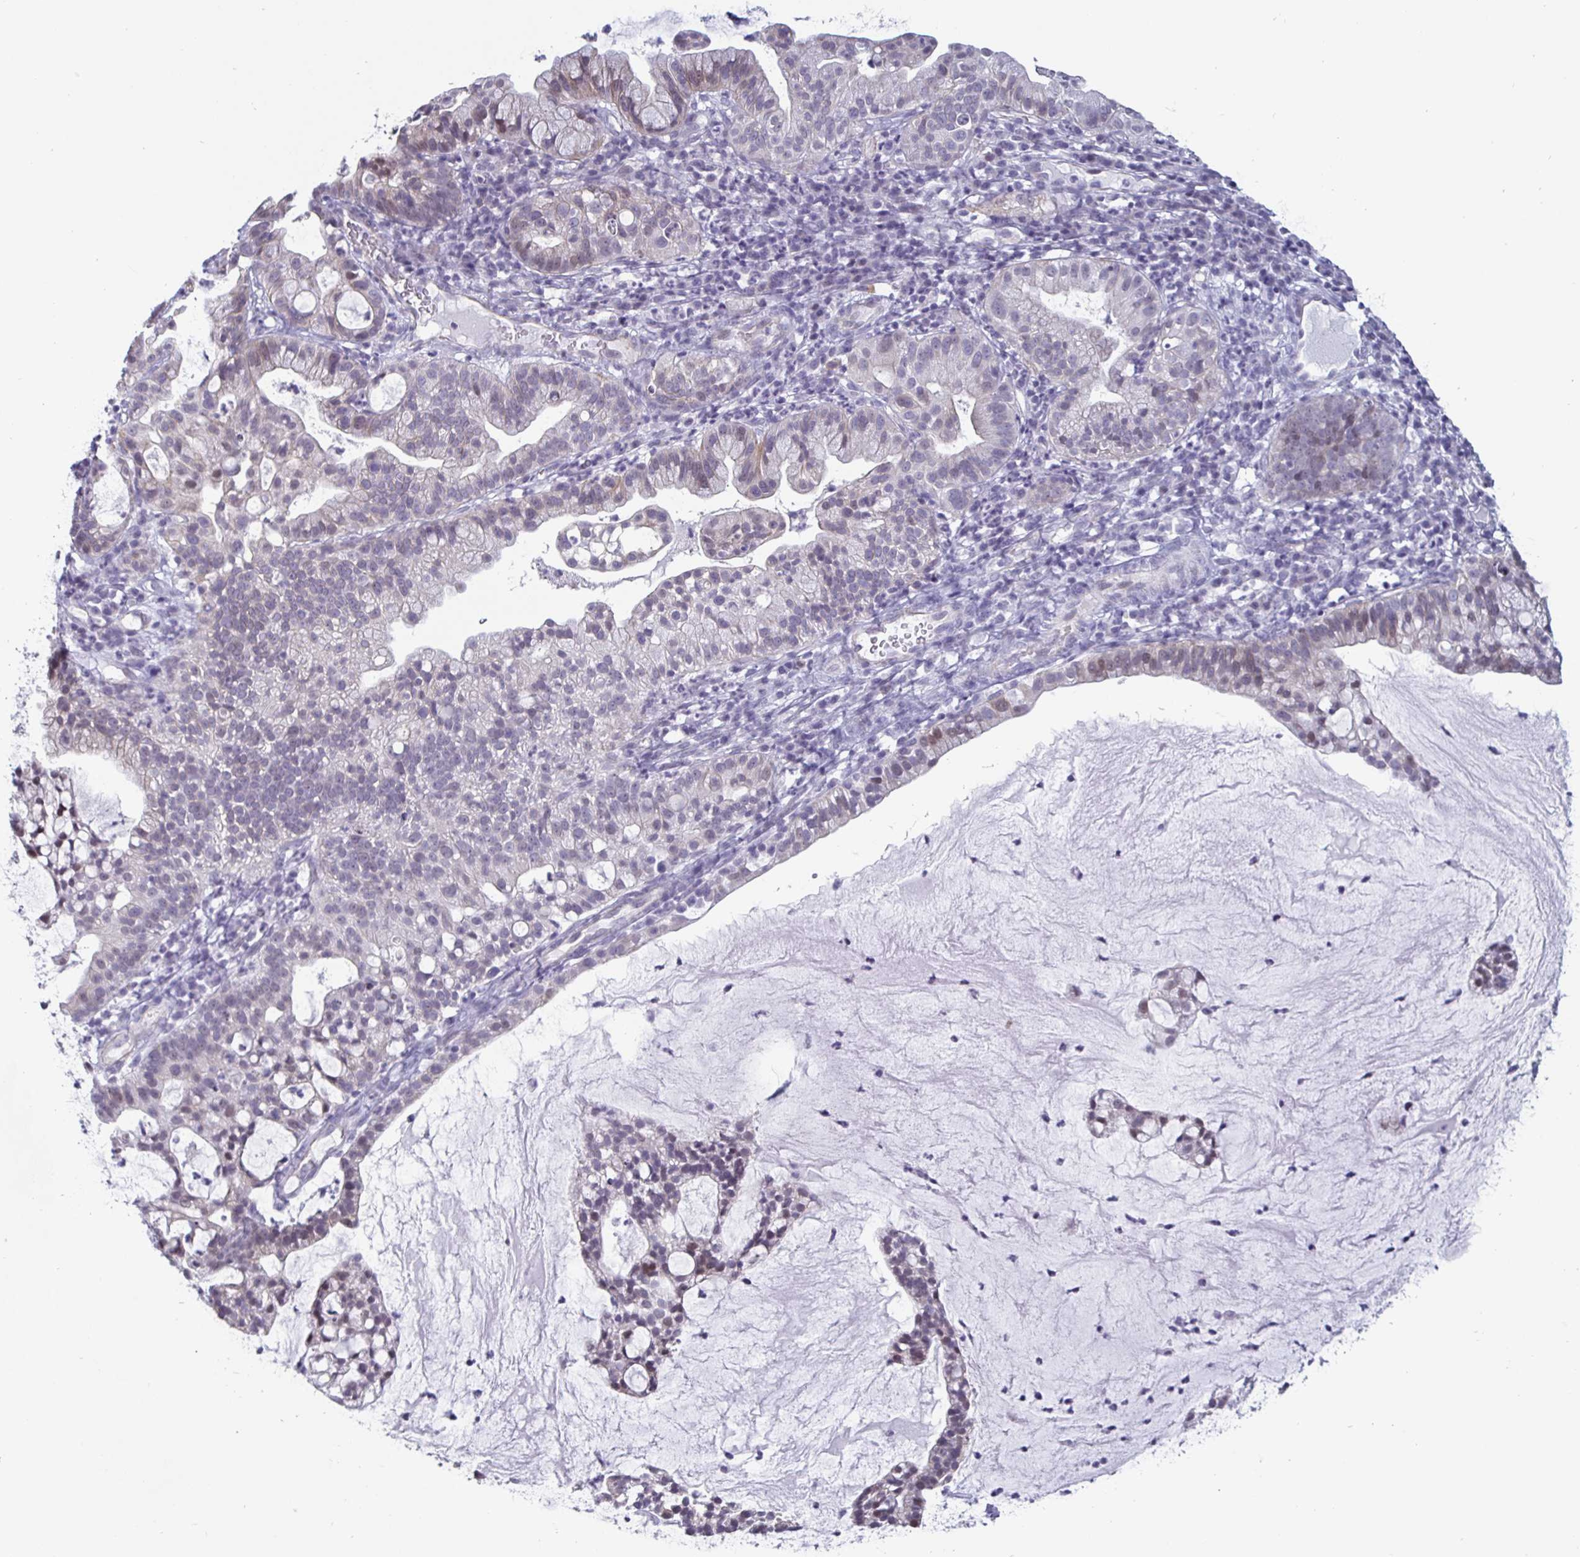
{"staining": {"intensity": "negative", "quantity": "none", "location": "none"}, "tissue": "cervical cancer", "cell_type": "Tumor cells", "image_type": "cancer", "snomed": [{"axis": "morphology", "description": "Adenocarcinoma, NOS"}, {"axis": "topography", "description": "Cervix"}], "caption": "Tumor cells are negative for protein expression in human adenocarcinoma (cervical).", "gene": "OOSP2", "patient": {"sex": "female", "age": 41}}